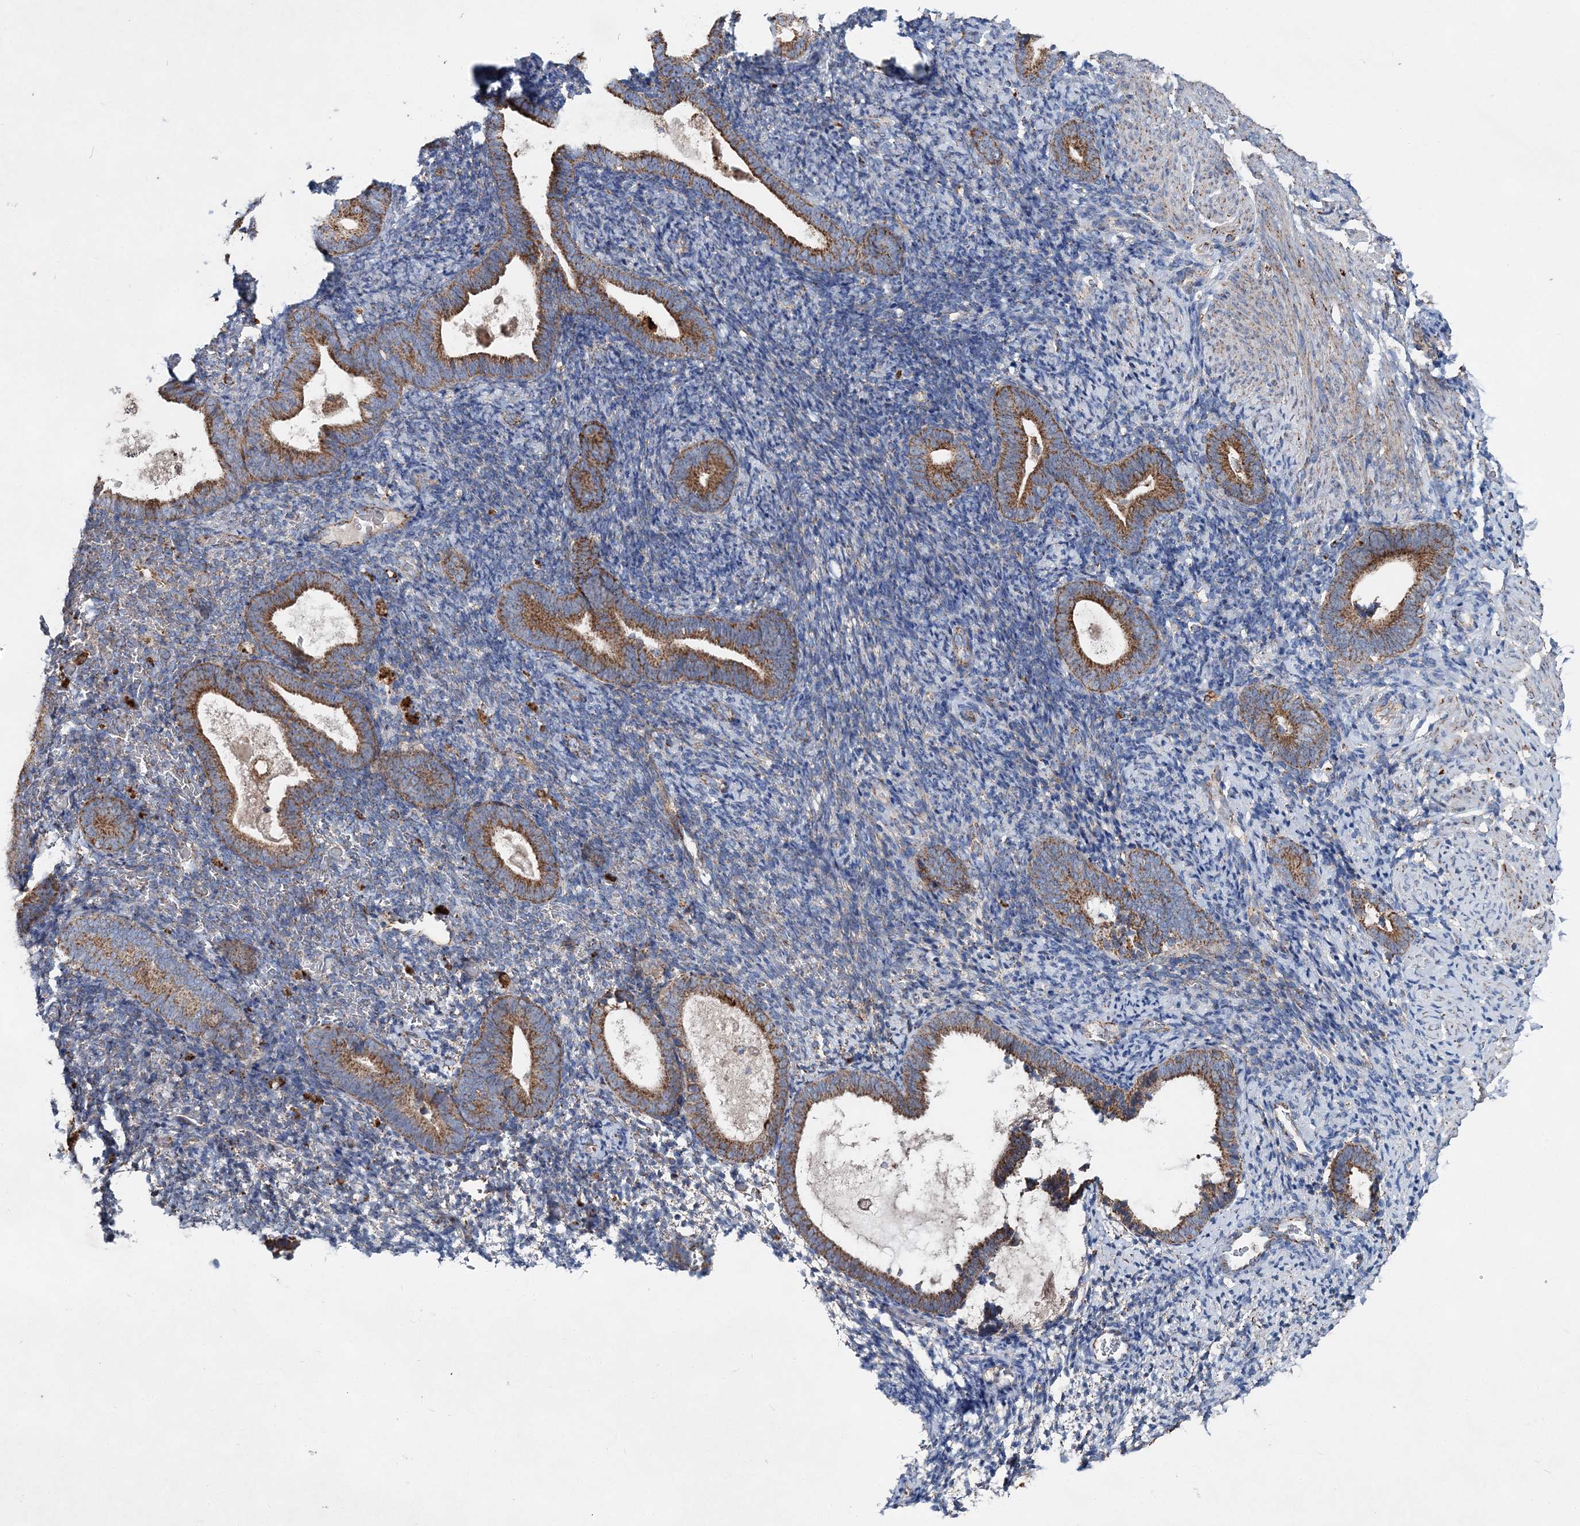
{"staining": {"intensity": "negative", "quantity": "none", "location": "none"}, "tissue": "endometrium", "cell_type": "Cells in endometrial stroma", "image_type": "normal", "snomed": [{"axis": "morphology", "description": "Normal tissue, NOS"}, {"axis": "topography", "description": "Endometrium"}], "caption": "Endometrium stained for a protein using immunohistochemistry demonstrates no expression cells in endometrial stroma.", "gene": "SPAG16", "patient": {"sex": "female", "age": 51}}